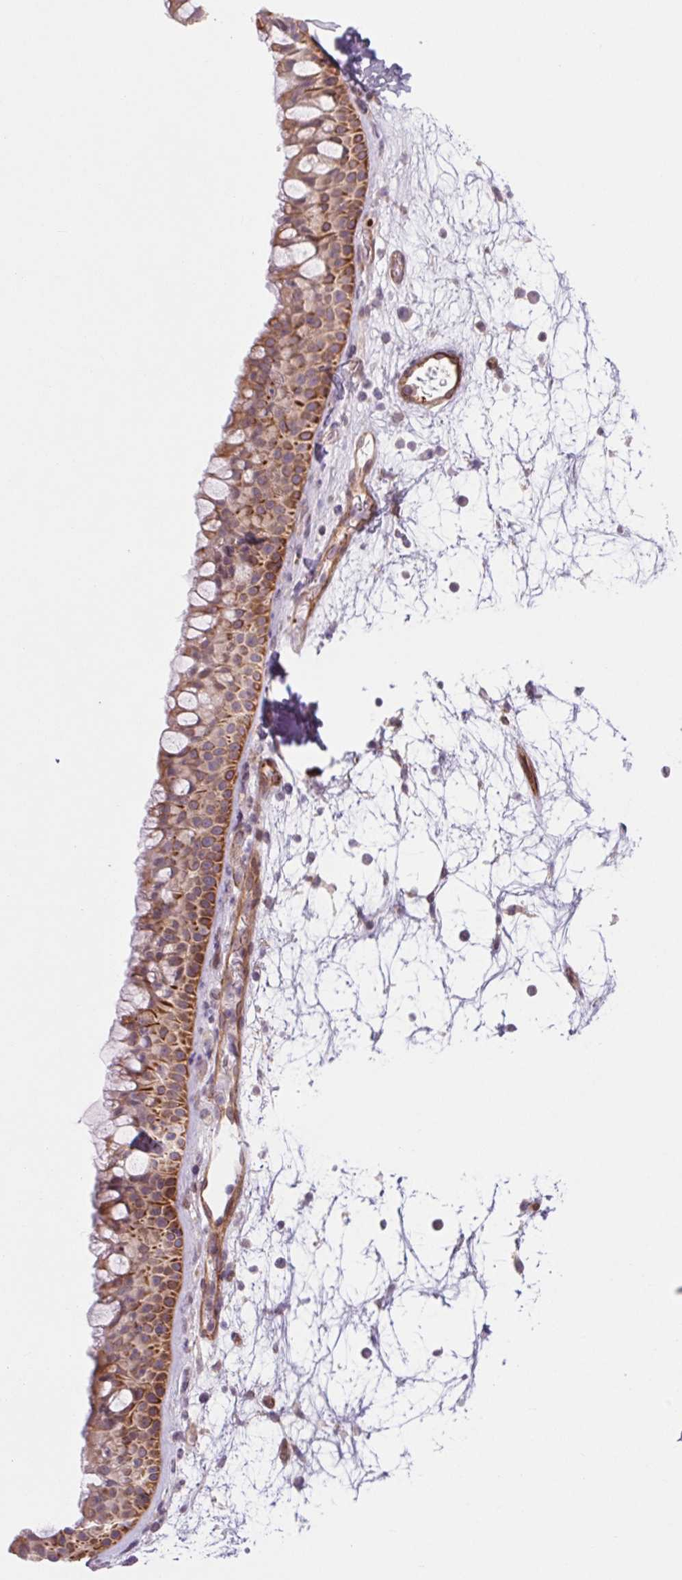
{"staining": {"intensity": "moderate", "quantity": ">75%", "location": "cytoplasmic/membranous"}, "tissue": "nasopharynx", "cell_type": "Respiratory epithelial cells", "image_type": "normal", "snomed": [{"axis": "morphology", "description": "Normal tissue, NOS"}, {"axis": "topography", "description": "Nasopharynx"}], "caption": "IHC of unremarkable human nasopharynx displays medium levels of moderate cytoplasmic/membranous positivity in approximately >75% of respiratory epithelial cells.", "gene": "MS4A13", "patient": {"sex": "male", "age": 68}}